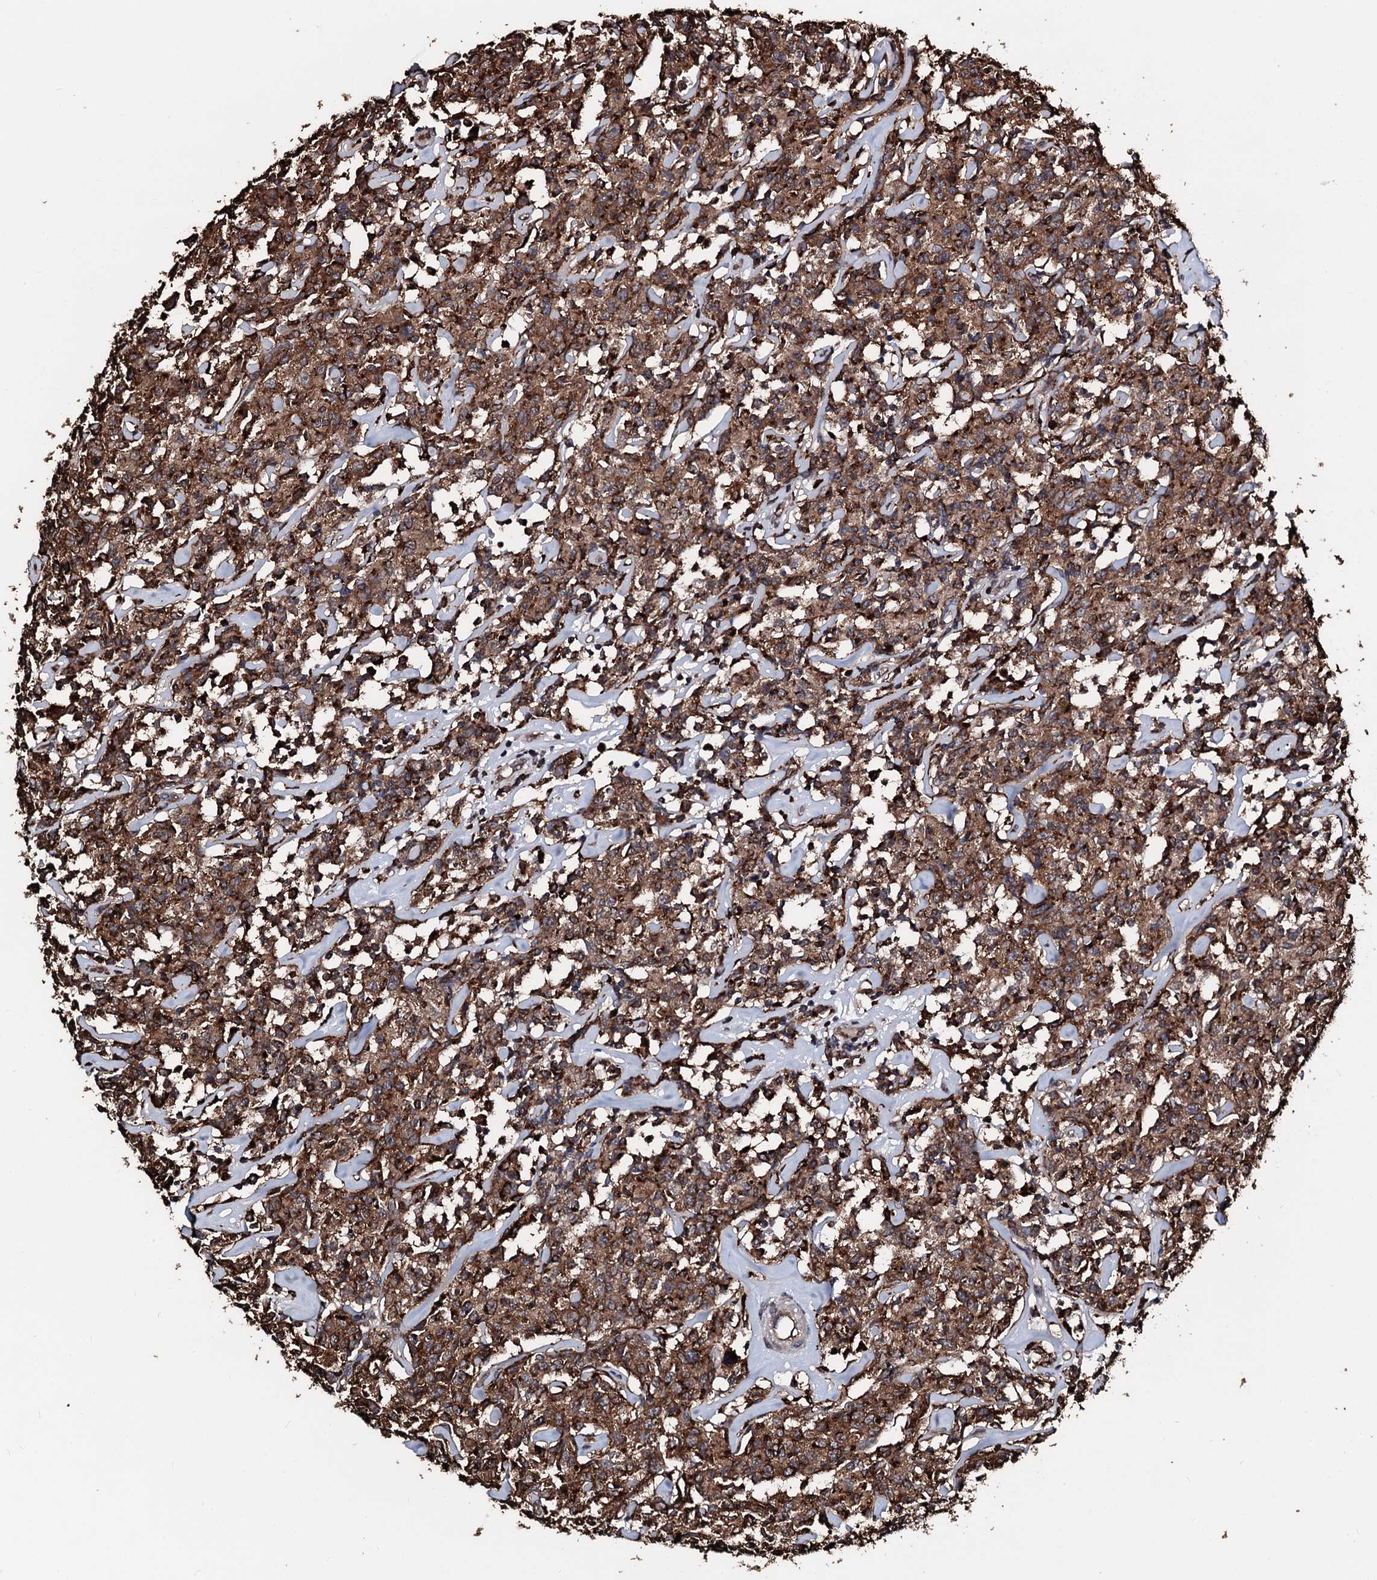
{"staining": {"intensity": "moderate", "quantity": ">75%", "location": "cytoplasmic/membranous,nuclear"}, "tissue": "lymphoma", "cell_type": "Tumor cells", "image_type": "cancer", "snomed": [{"axis": "morphology", "description": "Malignant lymphoma, non-Hodgkin's type, Low grade"}, {"axis": "topography", "description": "Small intestine"}], "caption": "Protein analysis of malignant lymphoma, non-Hodgkin's type (low-grade) tissue reveals moderate cytoplasmic/membranous and nuclear positivity in approximately >75% of tumor cells.", "gene": "TPGS2", "patient": {"sex": "female", "age": 59}}